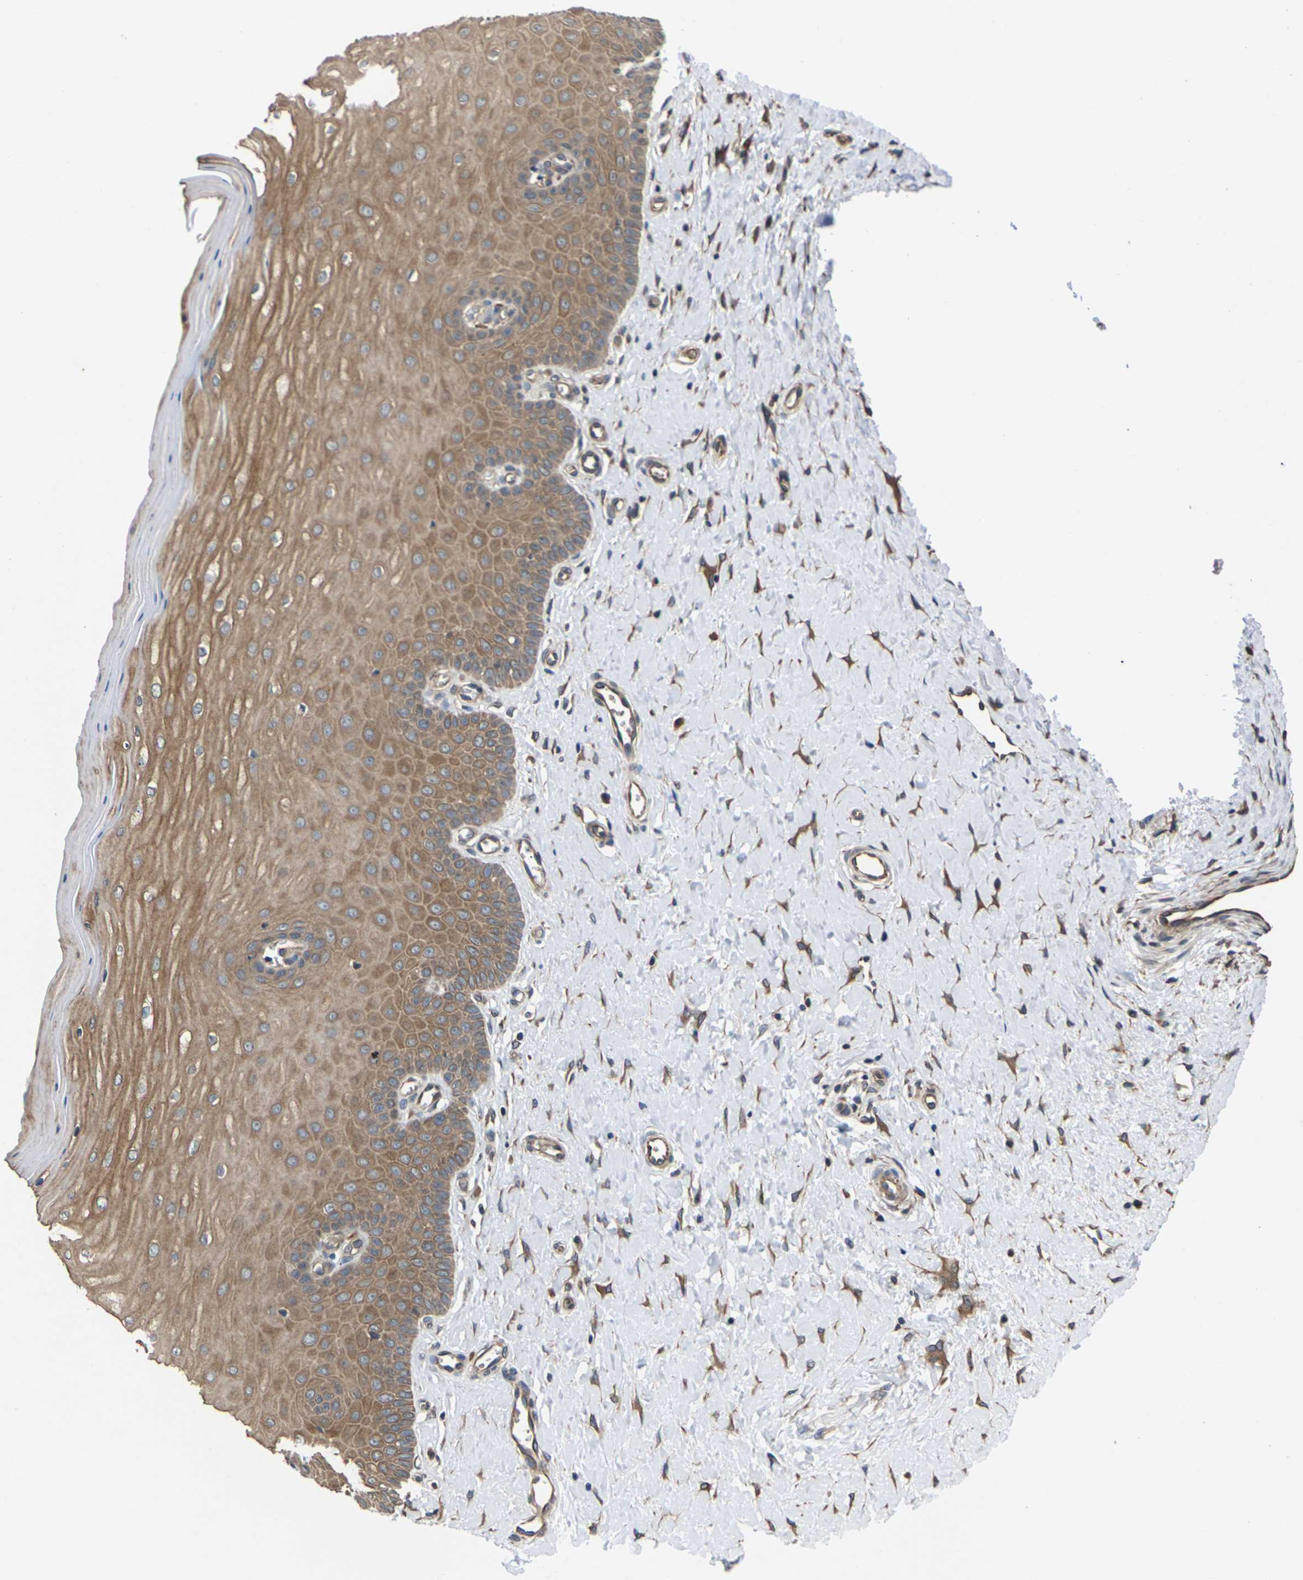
{"staining": {"intensity": "moderate", "quantity": "25%-75%", "location": "cytoplasmic/membranous"}, "tissue": "cervix", "cell_type": "Glandular cells", "image_type": "normal", "snomed": [{"axis": "morphology", "description": "Normal tissue, NOS"}, {"axis": "topography", "description": "Cervix"}], "caption": "Immunohistochemical staining of benign human cervix exhibits moderate cytoplasmic/membranous protein positivity in about 25%-75% of glandular cells. The protein is stained brown, and the nuclei are stained in blue (DAB (3,3'-diaminobenzidine) IHC with brightfield microscopy, high magnification).", "gene": "DKK2", "patient": {"sex": "female", "age": 55}}